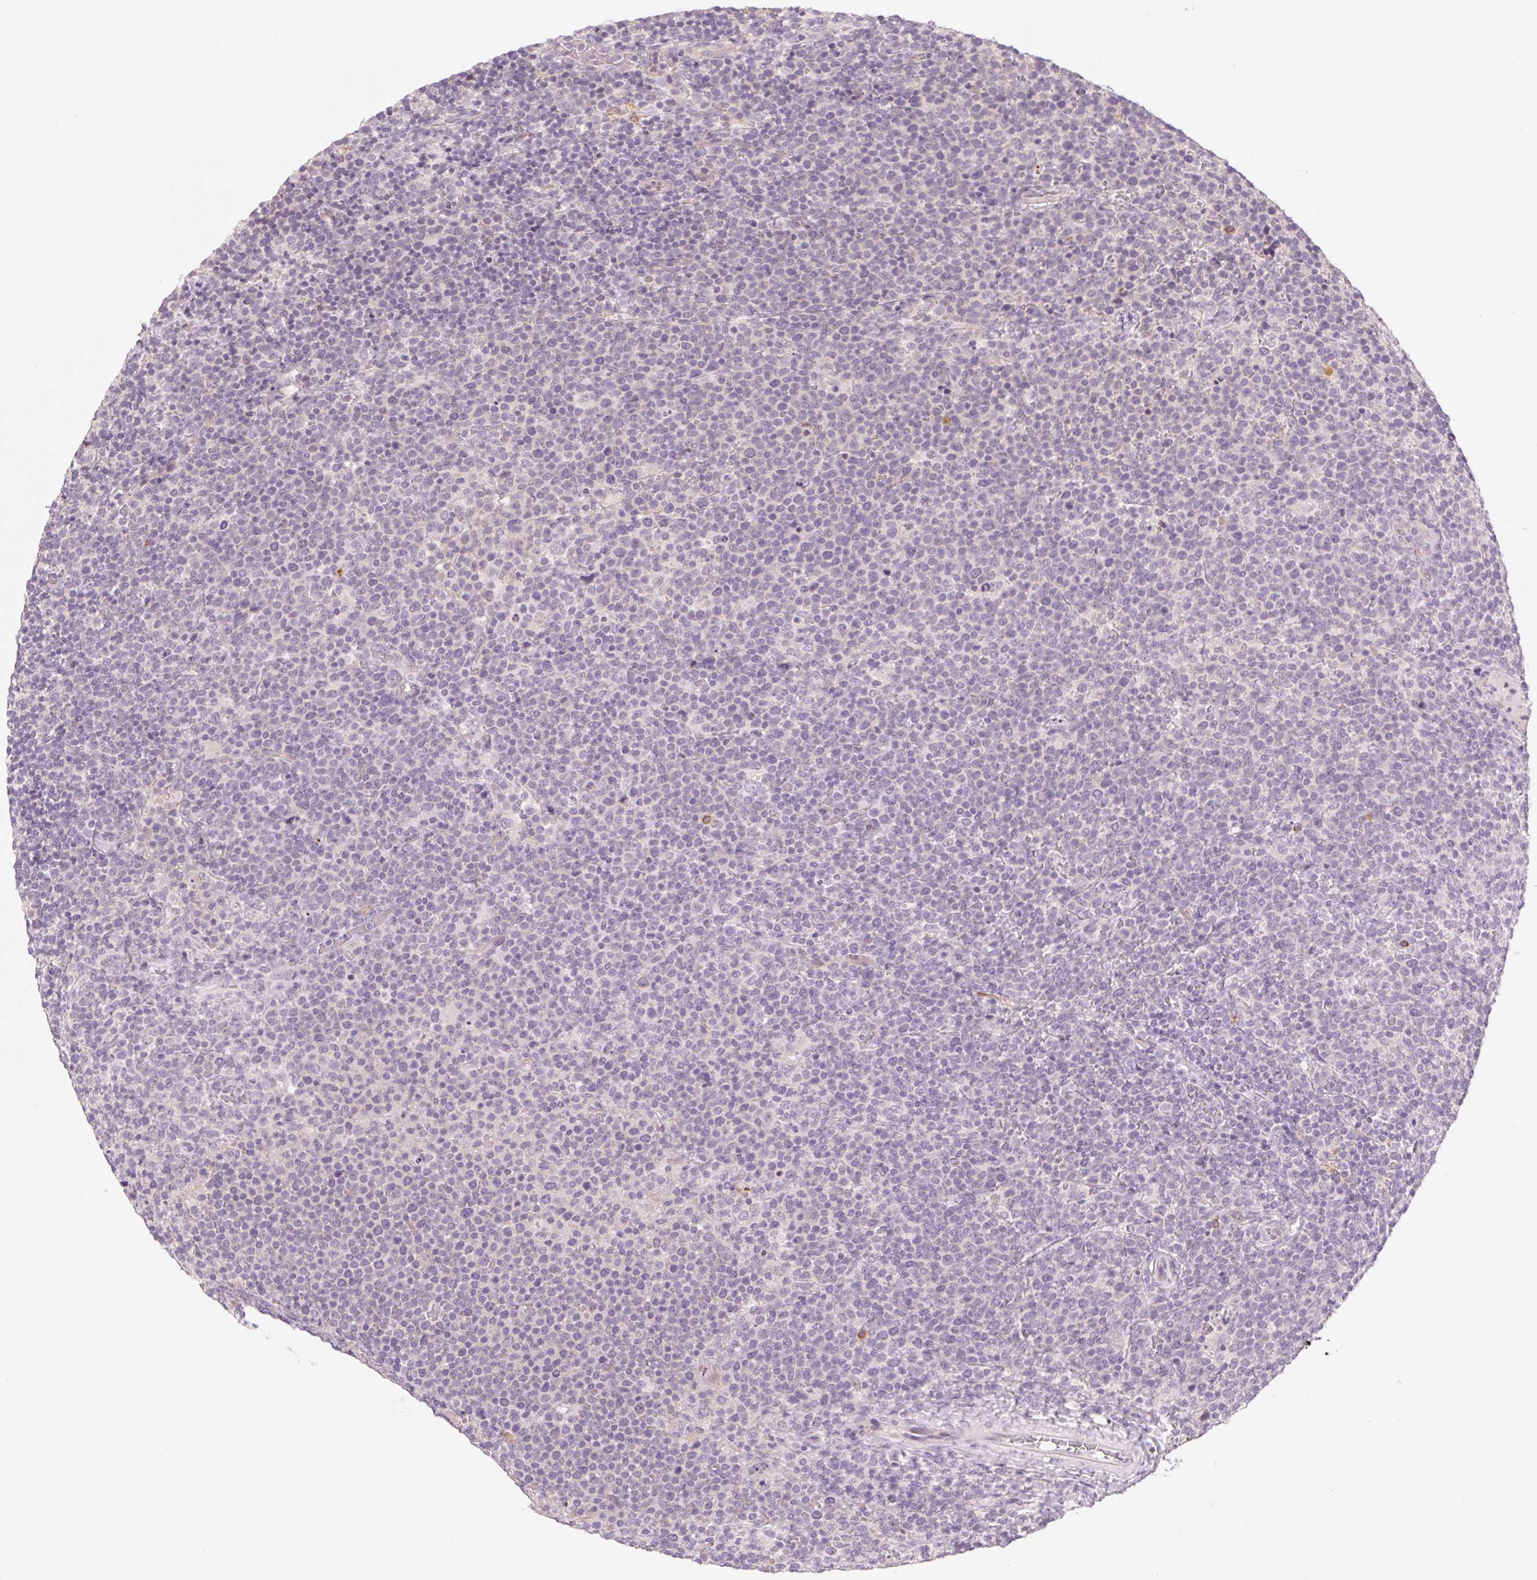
{"staining": {"intensity": "negative", "quantity": "none", "location": "none"}, "tissue": "lymphoma", "cell_type": "Tumor cells", "image_type": "cancer", "snomed": [{"axis": "morphology", "description": "Malignant lymphoma, non-Hodgkin's type, High grade"}, {"axis": "topography", "description": "Lymph node"}], "caption": "There is no significant staining in tumor cells of lymphoma.", "gene": "KRT1", "patient": {"sex": "male", "age": 61}}